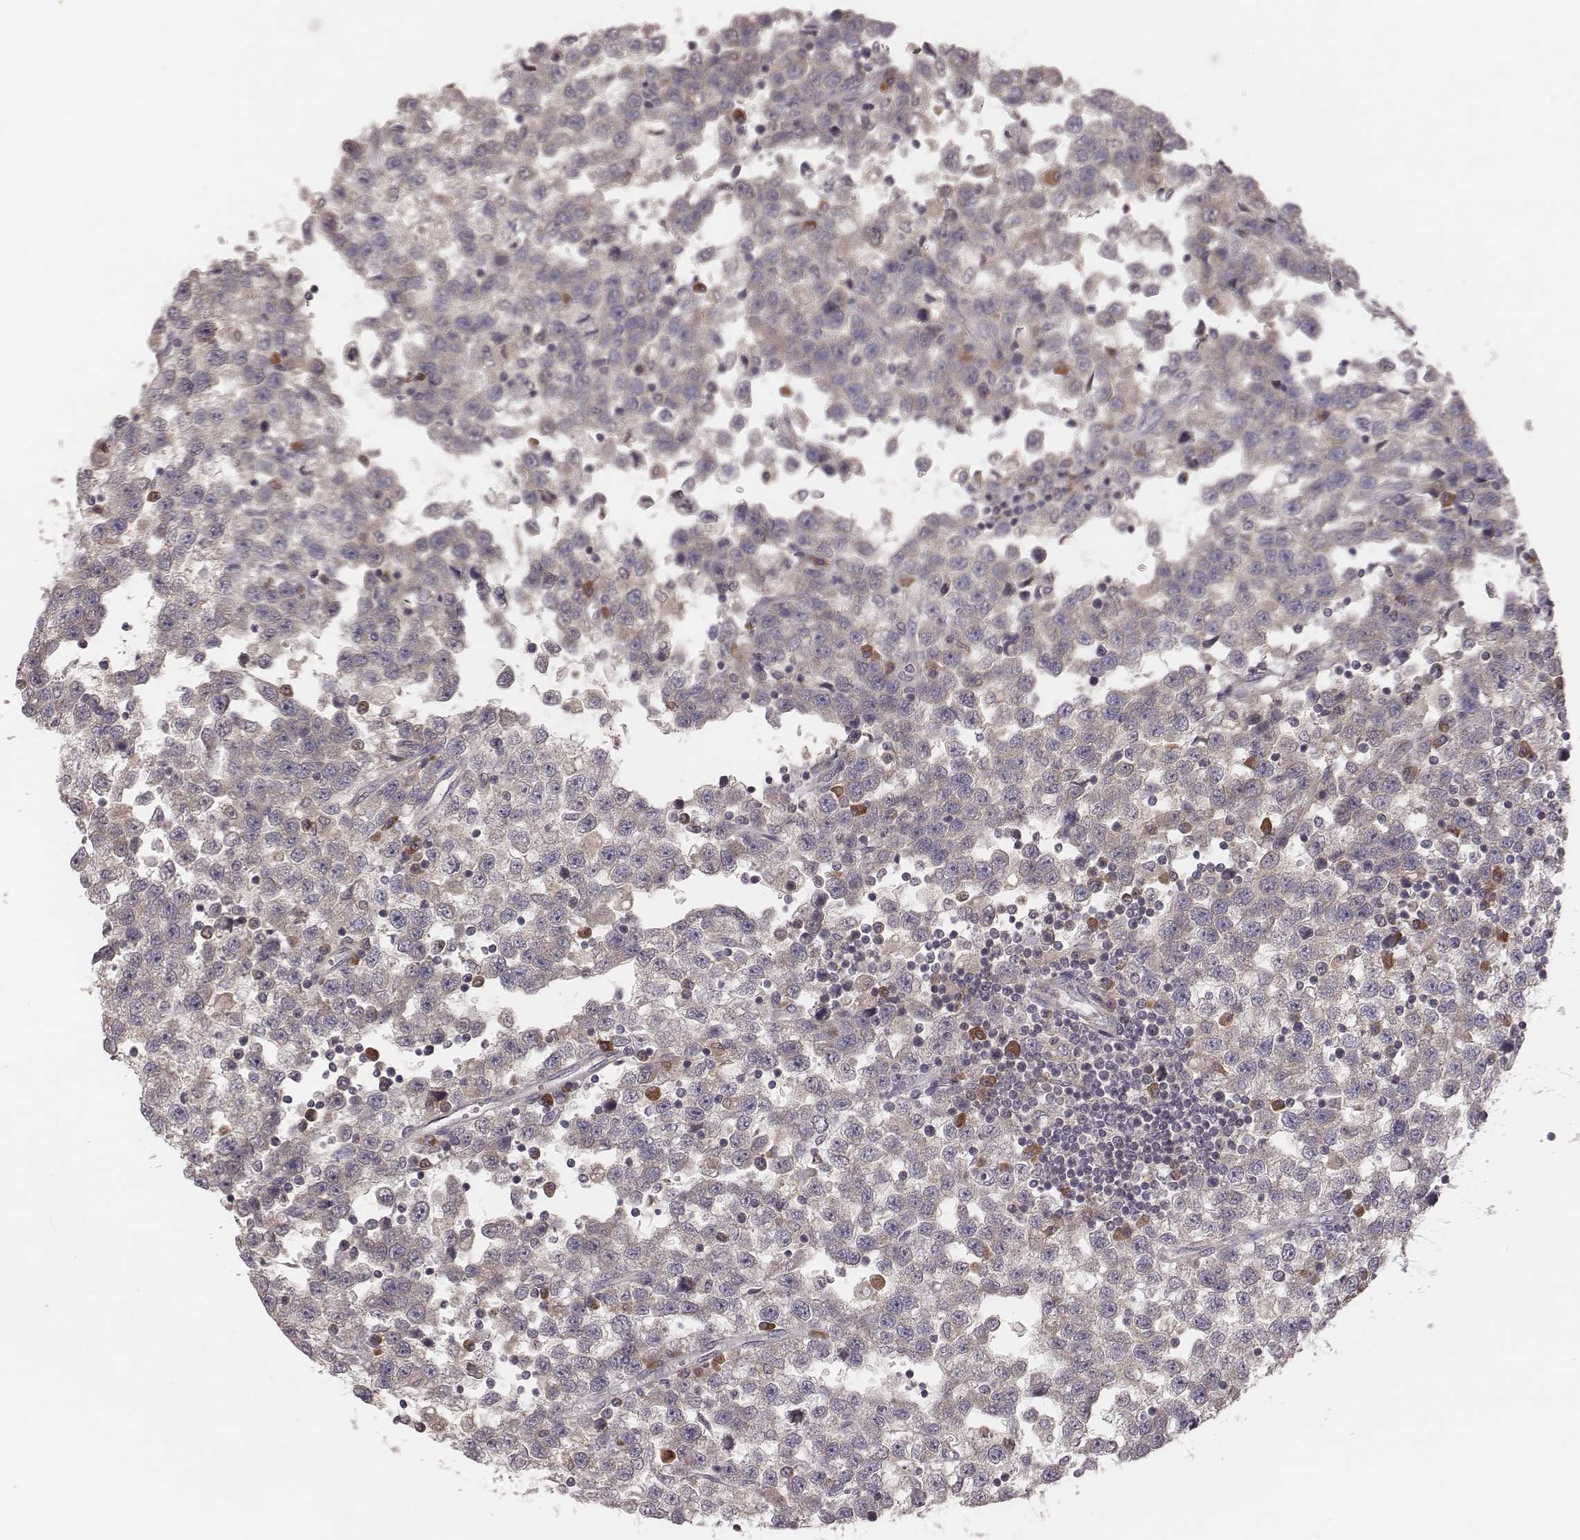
{"staining": {"intensity": "negative", "quantity": "none", "location": "none"}, "tissue": "testis cancer", "cell_type": "Tumor cells", "image_type": "cancer", "snomed": [{"axis": "morphology", "description": "Seminoma, NOS"}, {"axis": "topography", "description": "Testis"}], "caption": "High power microscopy photomicrograph of an IHC micrograph of testis cancer, revealing no significant expression in tumor cells.", "gene": "P2RX5", "patient": {"sex": "male", "age": 34}}